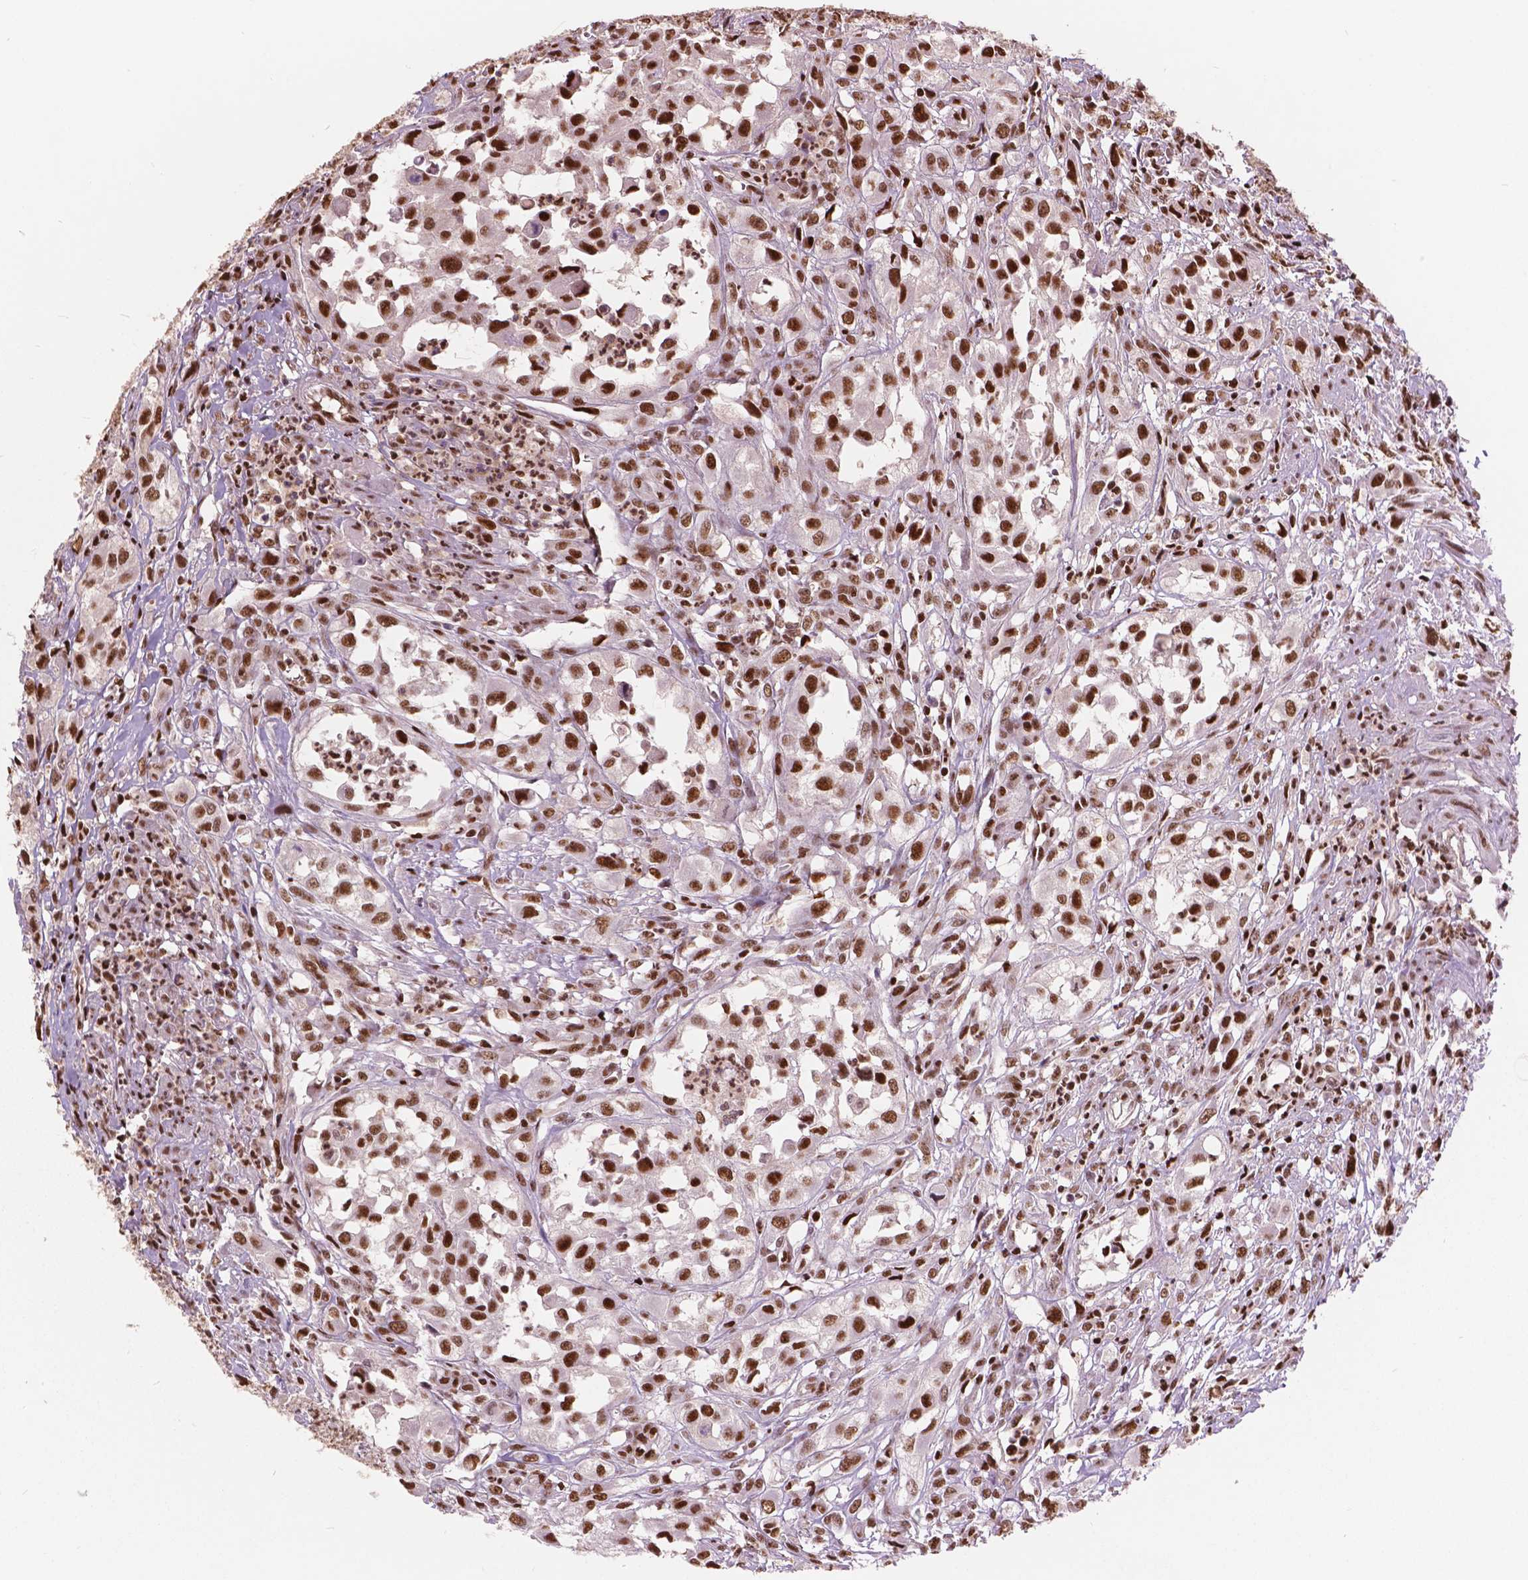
{"staining": {"intensity": "strong", "quantity": ">75%", "location": "nuclear"}, "tissue": "urothelial cancer", "cell_type": "Tumor cells", "image_type": "cancer", "snomed": [{"axis": "morphology", "description": "Urothelial carcinoma, High grade"}, {"axis": "topography", "description": "Urinary bladder"}], "caption": "A histopathology image showing strong nuclear positivity in approximately >75% of tumor cells in high-grade urothelial carcinoma, as visualized by brown immunohistochemical staining.", "gene": "ANP32B", "patient": {"sex": "male", "age": 67}}